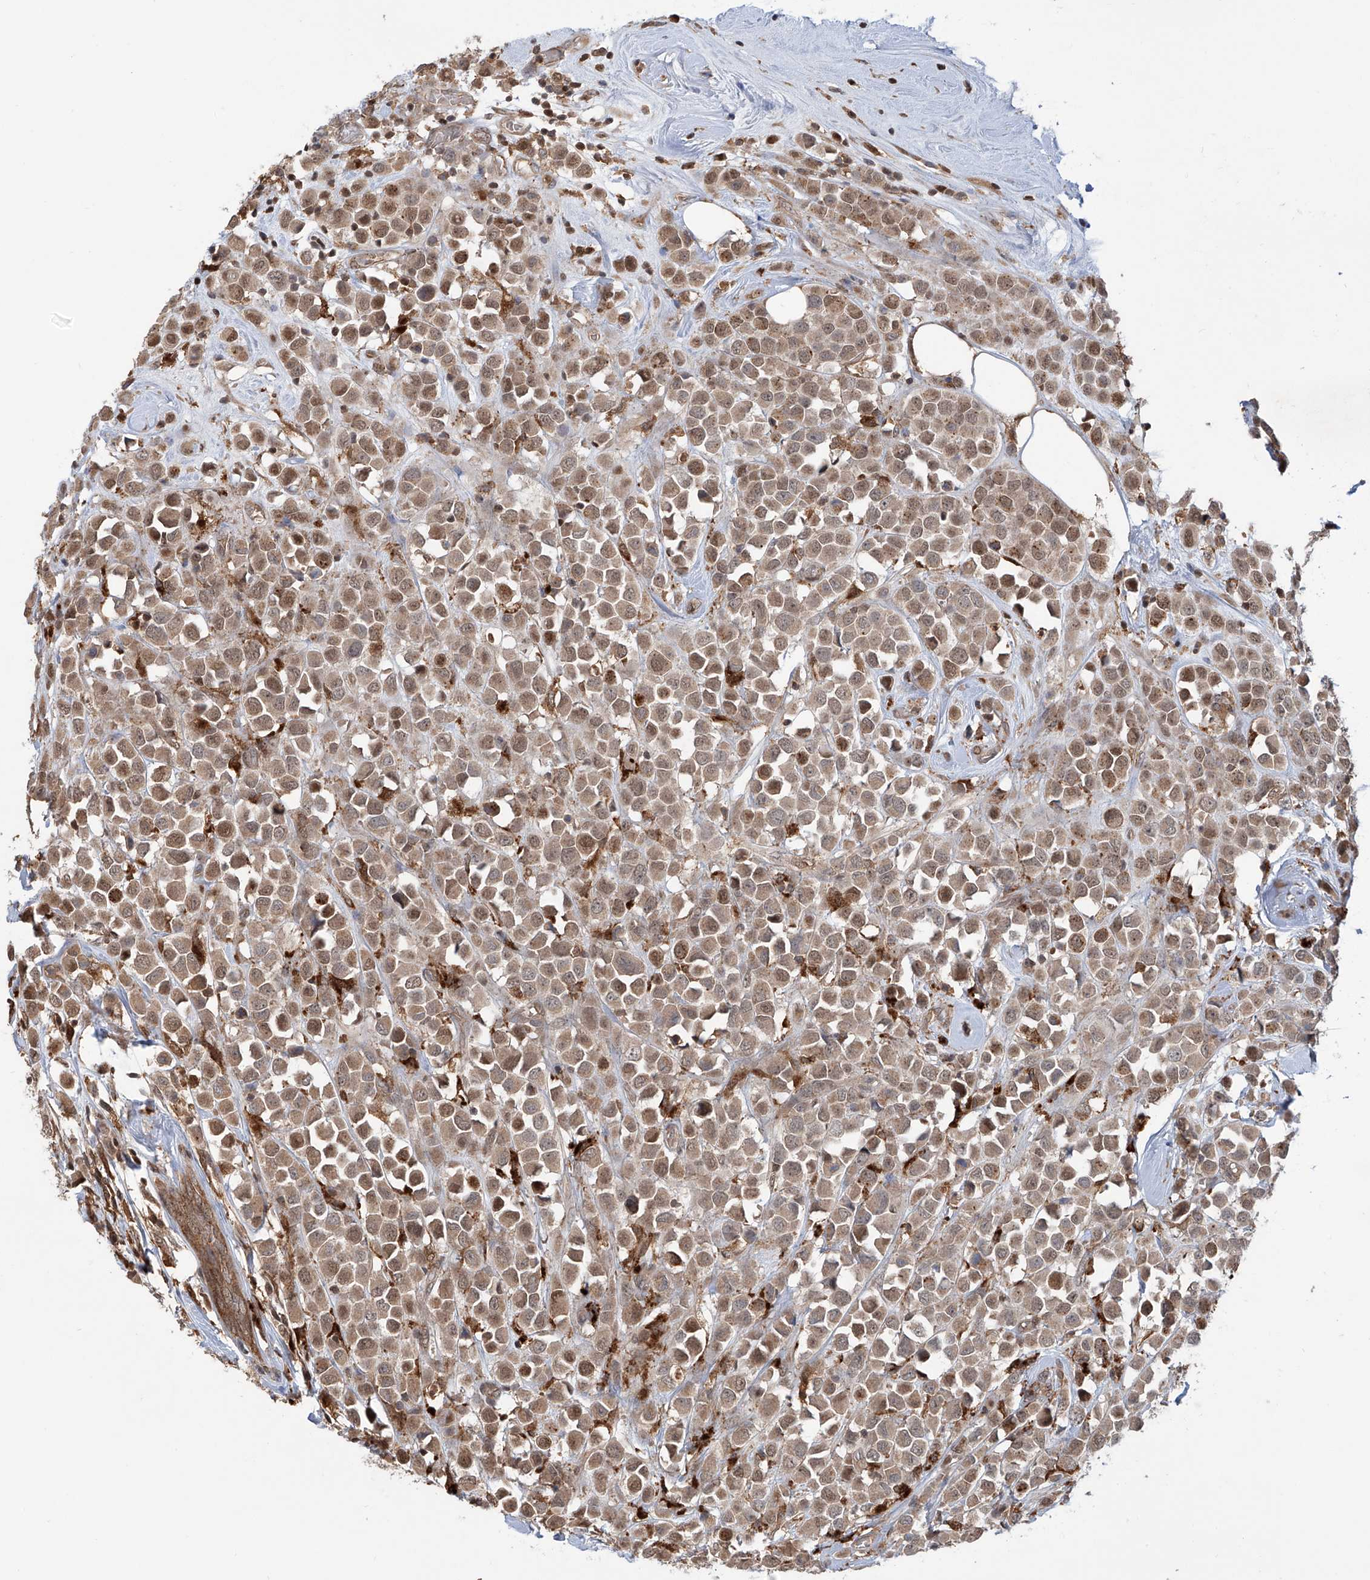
{"staining": {"intensity": "moderate", "quantity": ">75%", "location": "cytoplasmic/membranous,nuclear"}, "tissue": "breast cancer", "cell_type": "Tumor cells", "image_type": "cancer", "snomed": [{"axis": "morphology", "description": "Duct carcinoma"}, {"axis": "topography", "description": "Breast"}], "caption": "Immunohistochemical staining of human breast cancer displays medium levels of moderate cytoplasmic/membranous and nuclear positivity in approximately >75% of tumor cells.", "gene": "HOXC8", "patient": {"sex": "female", "age": 61}}